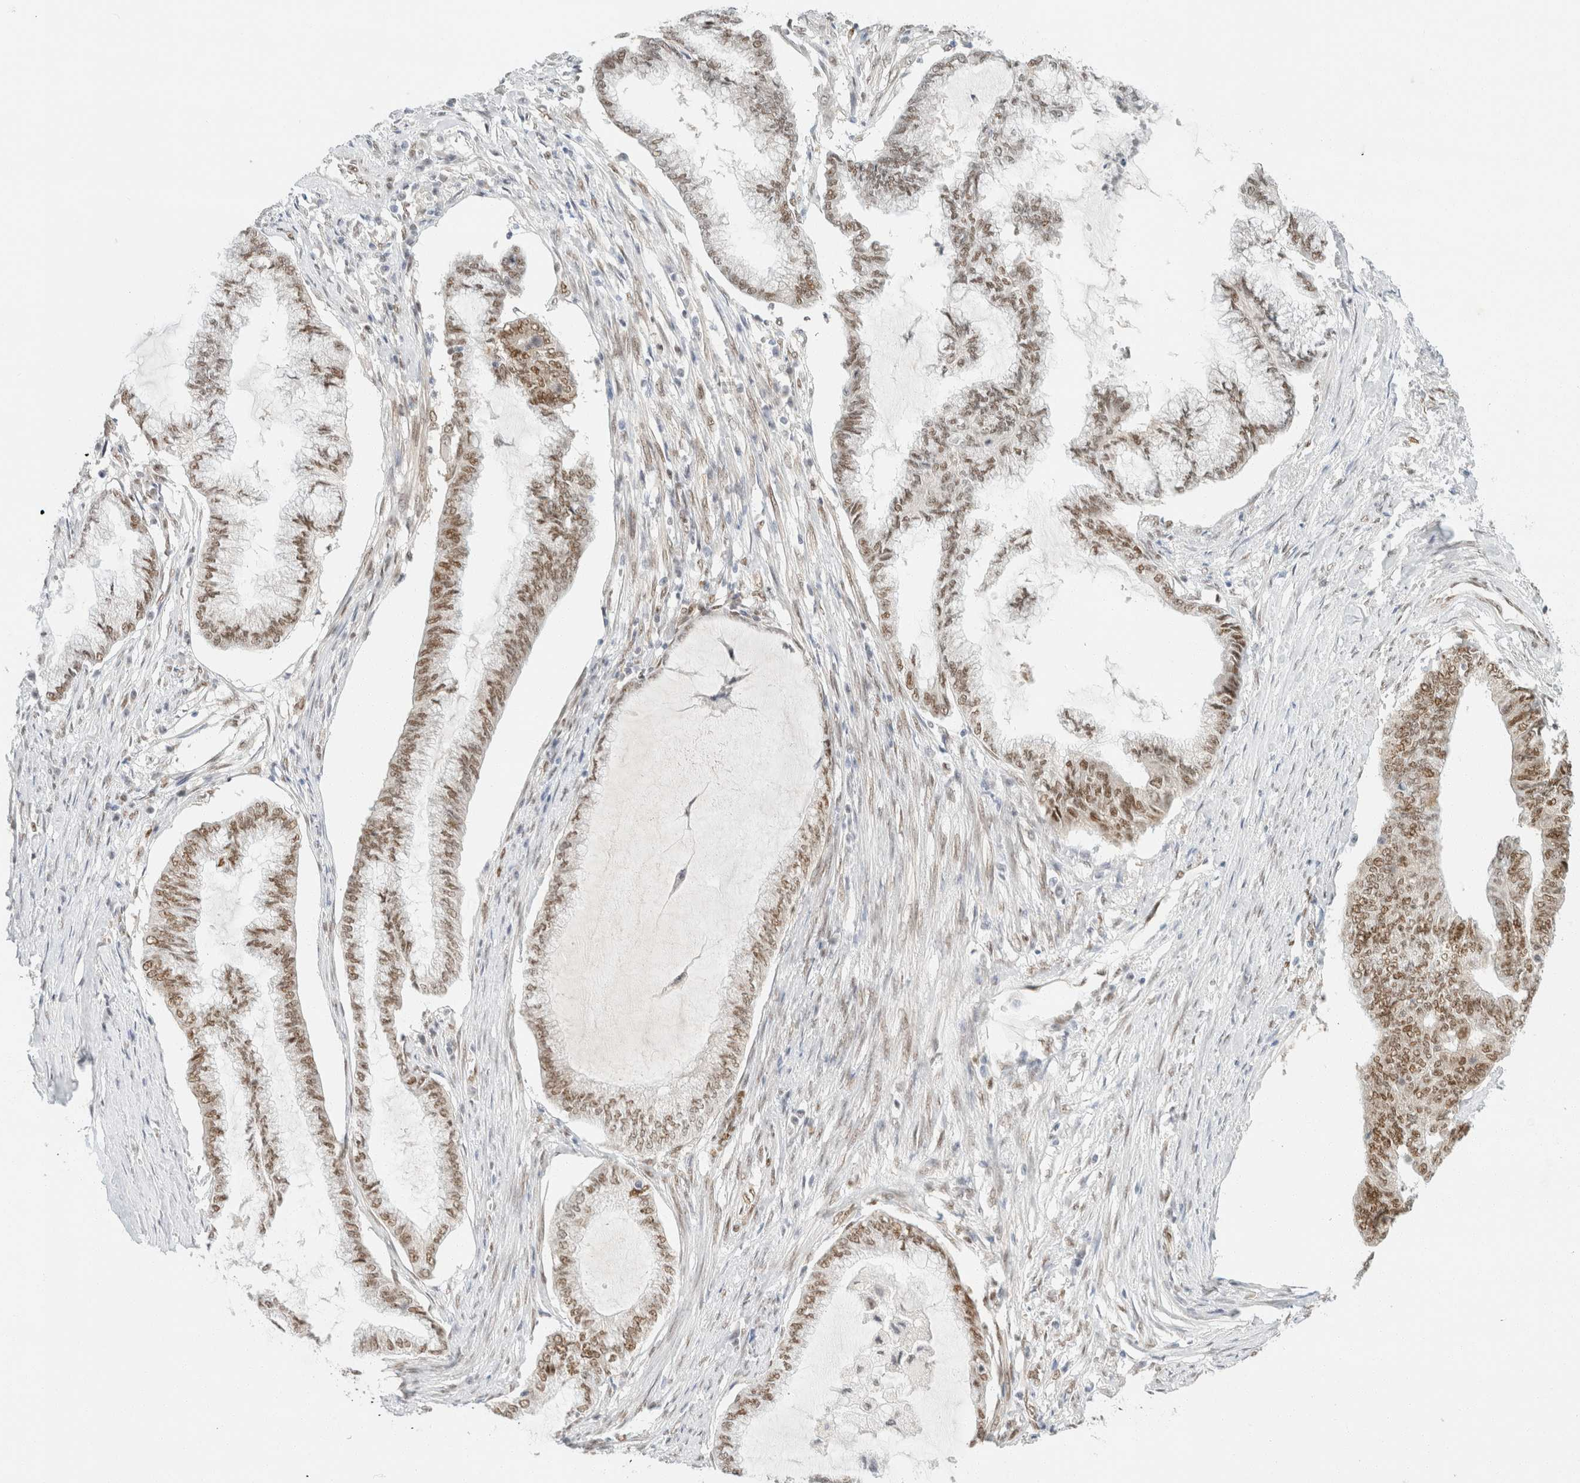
{"staining": {"intensity": "strong", "quantity": "25%-75%", "location": "nuclear"}, "tissue": "endometrial cancer", "cell_type": "Tumor cells", "image_type": "cancer", "snomed": [{"axis": "morphology", "description": "Adenocarcinoma, NOS"}, {"axis": "topography", "description": "Endometrium"}], "caption": "Protein expression analysis of endometrial adenocarcinoma displays strong nuclear positivity in about 25%-75% of tumor cells.", "gene": "ZNF768", "patient": {"sex": "female", "age": 86}}